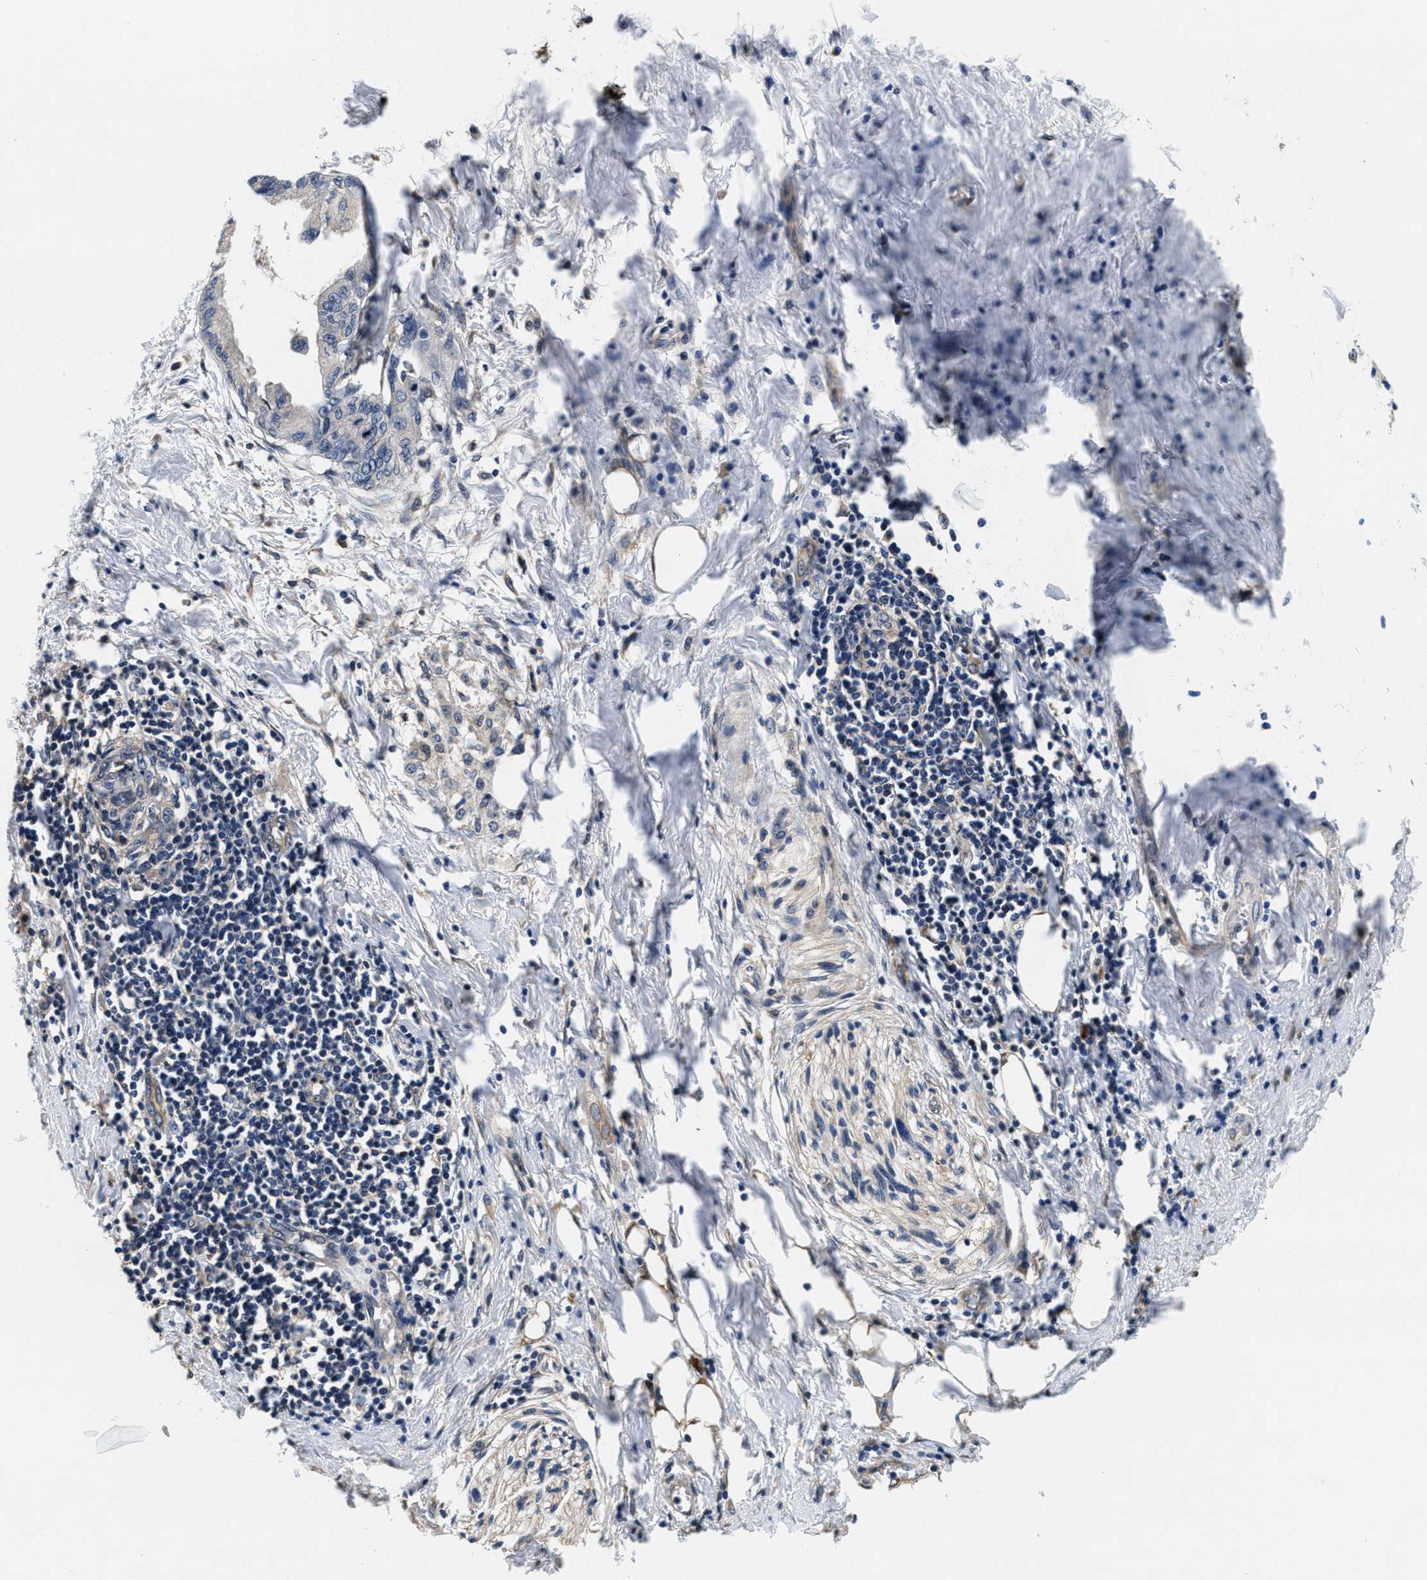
{"staining": {"intensity": "negative", "quantity": "none", "location": "none"}, "tissue": "pancreatic cancer", "cell_type": "Tumor cells", "image_type": "cancer", "snomed": [{"axis": "morphology", "description": "Normal tissue, NOS"}, {"axis": "morphology", "description": "Adenocarcinoma, NOS"}, {"axis": "topography", "description": "Pancreas"}, {"axis": "topography", "description": "Duodenum"}], "caption": "IHC histopathology image of pancreatic cancer stained for a protein (brown), which exhibits no expression in tumor cells.", "gene": "PHPT1", "patient": {"sex": "female", "age": 60}}